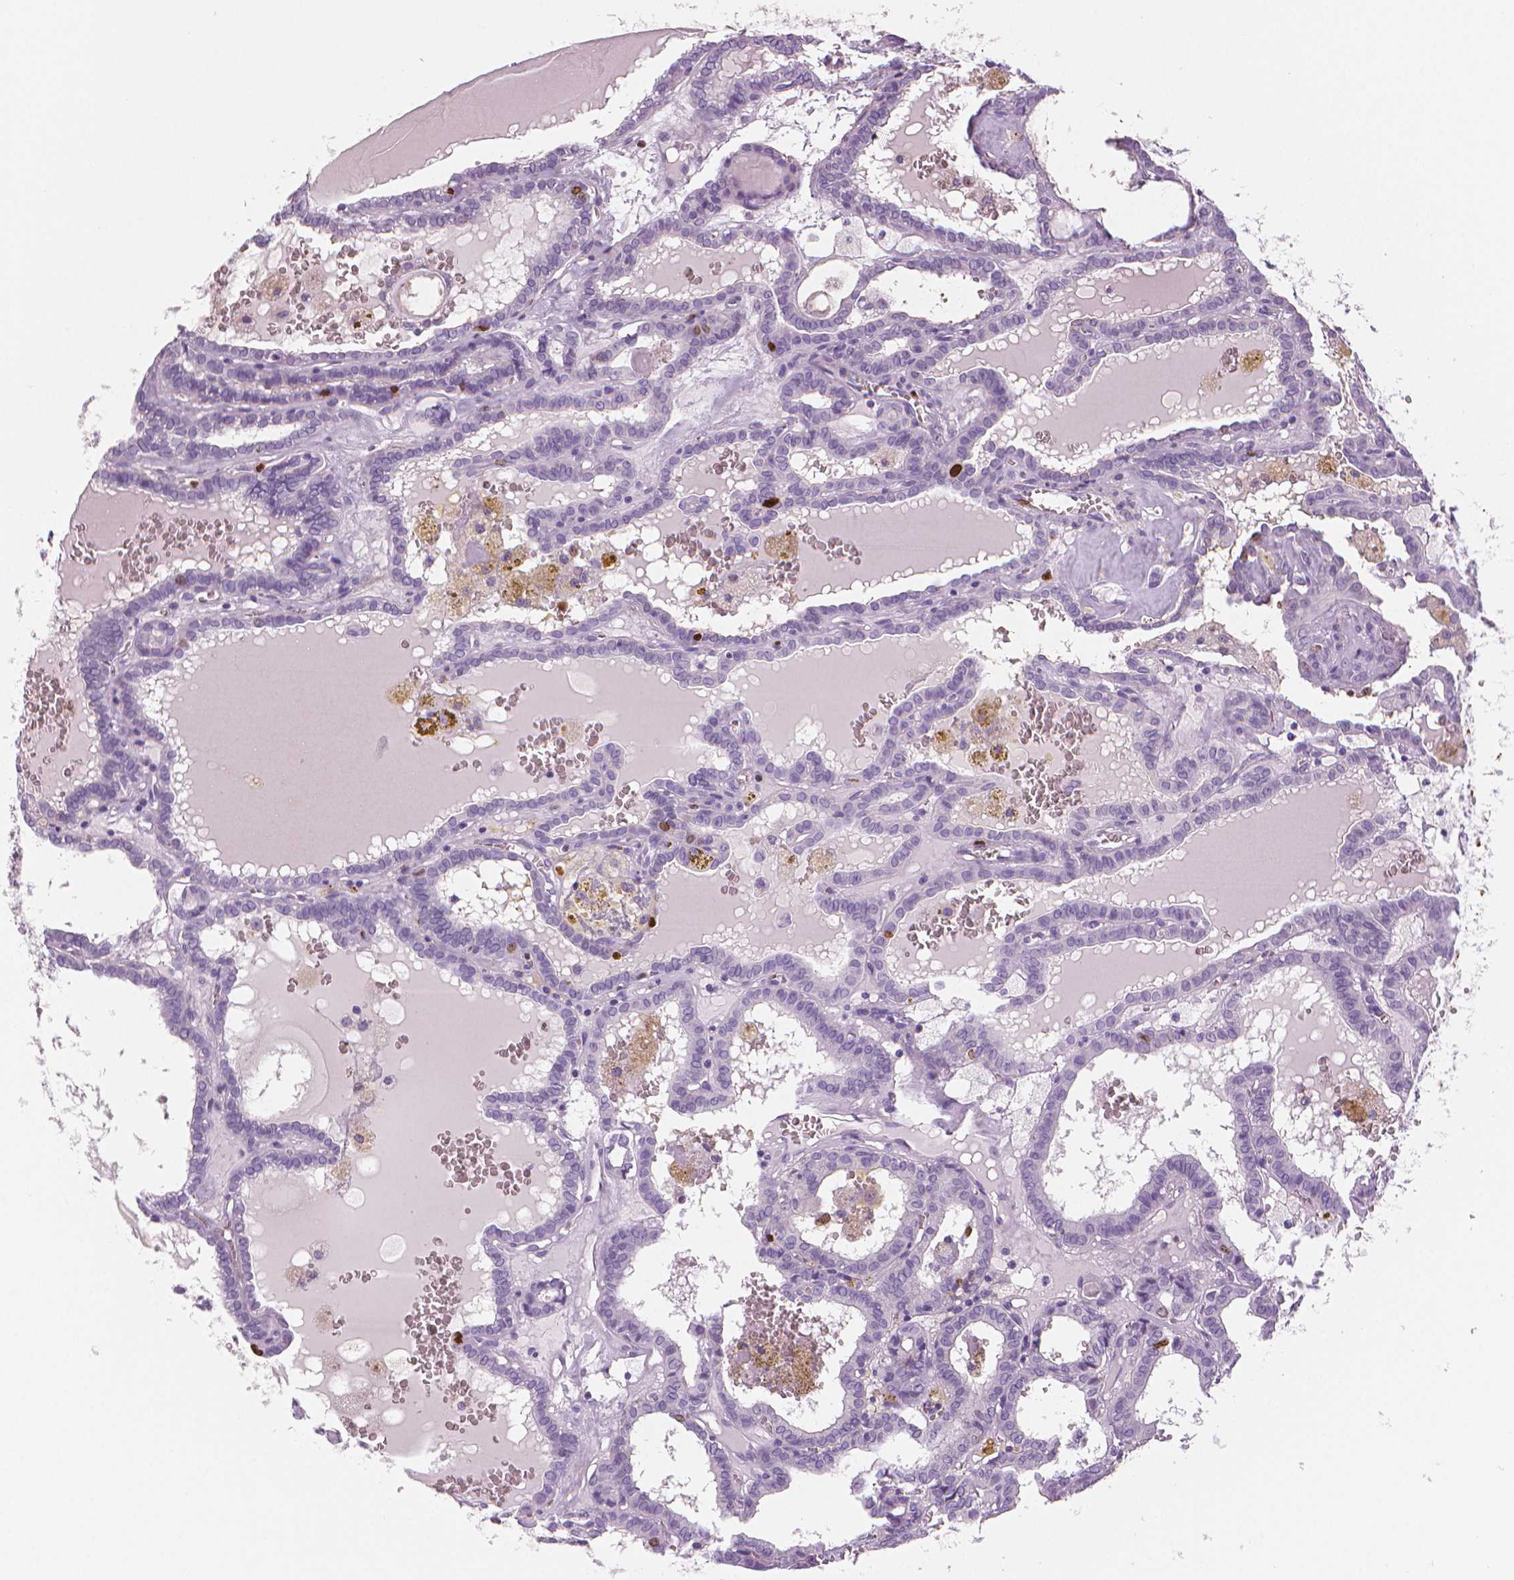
{"staining": {"intensity": "strong", "quantity": "<25%", "location": "nuclear"}, "tissue": "thyroid cancer", "cell_type": "Tumor cells", "image_type": "cancer", "snomed": [{"axis": "morphology", "description": "Papillary adenocarcinoma, NOS"}, {"axis": "topography", "description": "Thyroid gland"}], "caption": "The photomicrograph displays a brown stain indicating the presence of a protein in the nuclear of tumor cells in thyroid cancer.", "gene": "MKI67", "patient": {"sex": "female", "age": 39}}